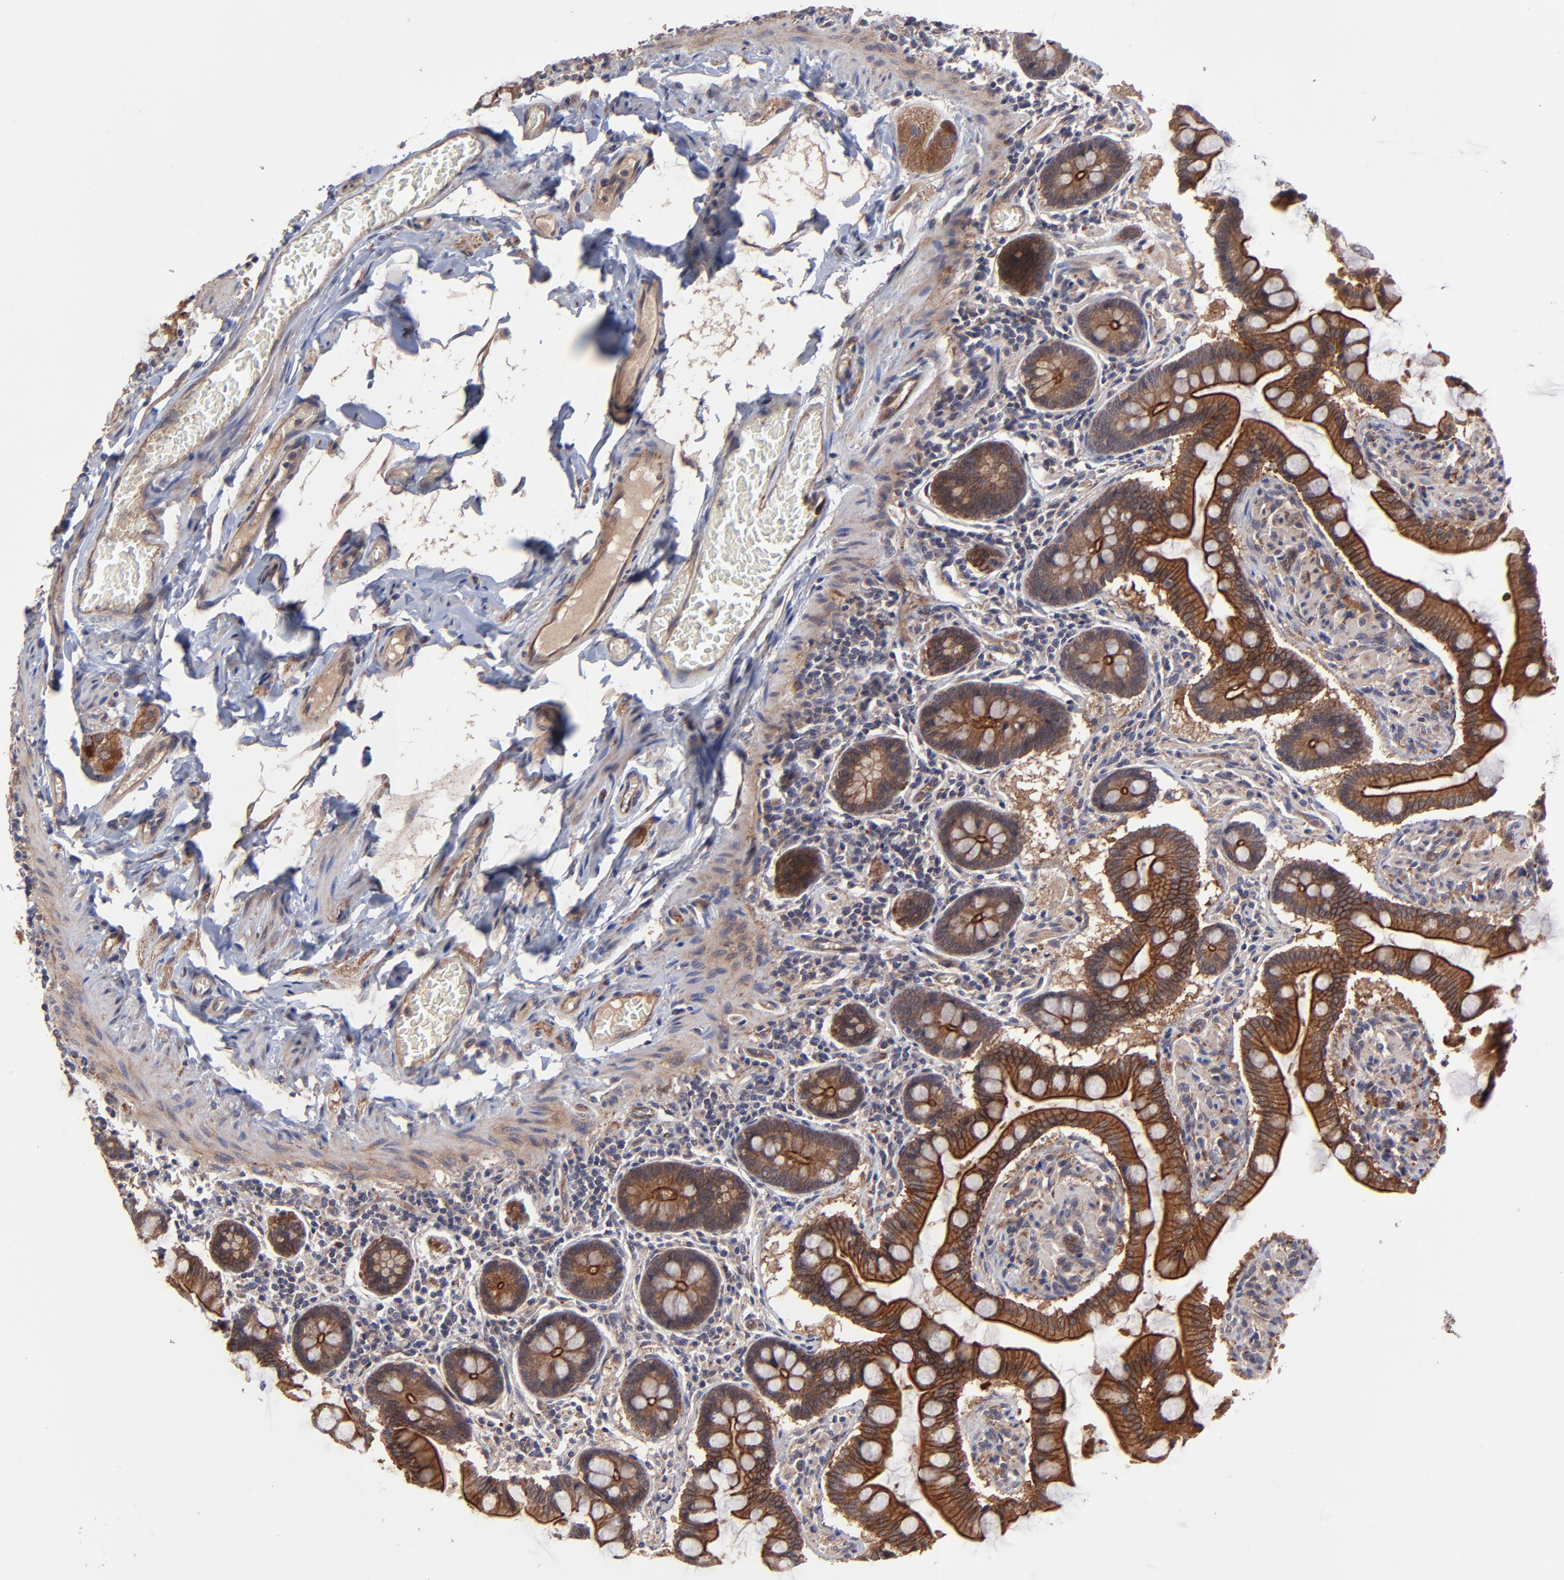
{"staining": {"intensity": "strong", "quantity": ">75%", "location": "cytoplasmic/membranous"}, "tissue": "small intestine", "cell_type": "Glandular cells", "image_type": "normal", "snomed": [{"axis": "morphology", "description": "Normal tissue, NOS"}, {"axis": "topography", "description": "Small intestine"}], "caption": "Protein analysis of normal small intestine demonstrates strong cytoplasmic/membranous expression in about >75% of glandular cells.", "gene": "ZNF780A", "patient": {"sex": "male", "age": 41}}